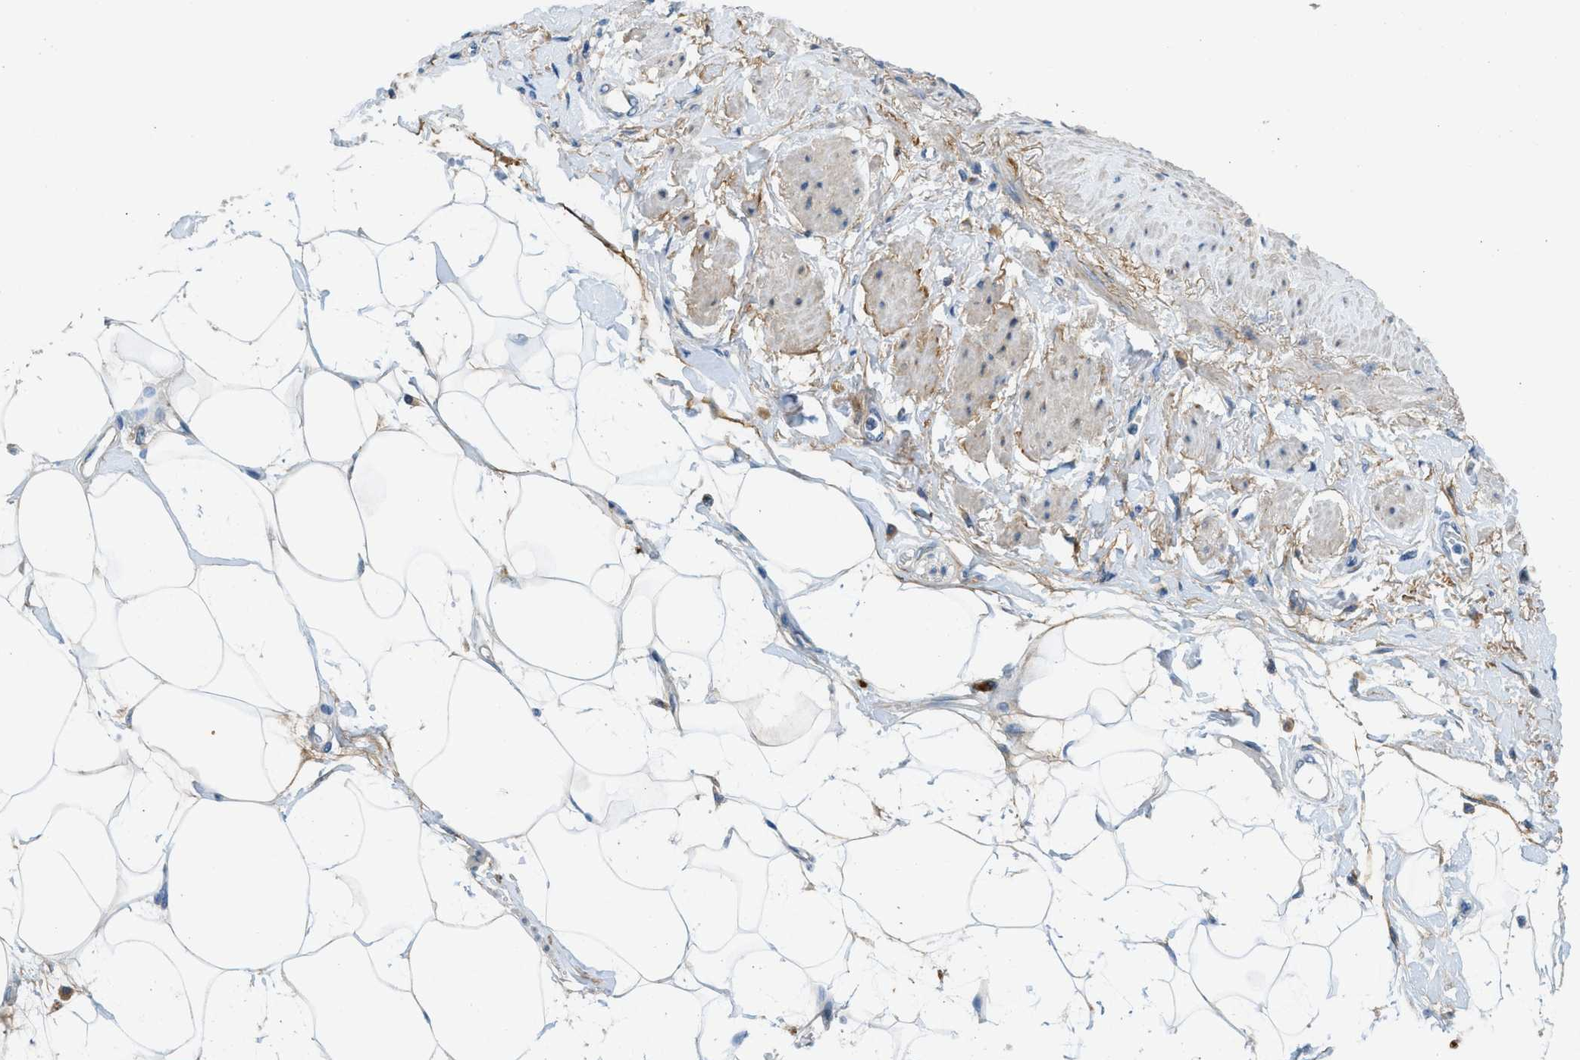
{"staining": {"intensity": "negative", "quantity": "none", "location": "none"}, "tissue": "adipose tissue", "cell_type": "Adipocytes", "image_type": "normal", "snomed": [{"axis": "morphology", "description": "Normal tissue, NOS"}, {"axis": "morphology", "description": "Adenocarcinoma, NOS"}, {"axis": "topography", "description": "Duodenum"}, {"axis": "topography", "description": "Peripheral nerve tissue"}], "caption": "Histopathology image shows no significant protein expression in adipocytes of normal adipose tissue.", "gene": "SNX14", "patient": {"sex": "female", "age": 60}}